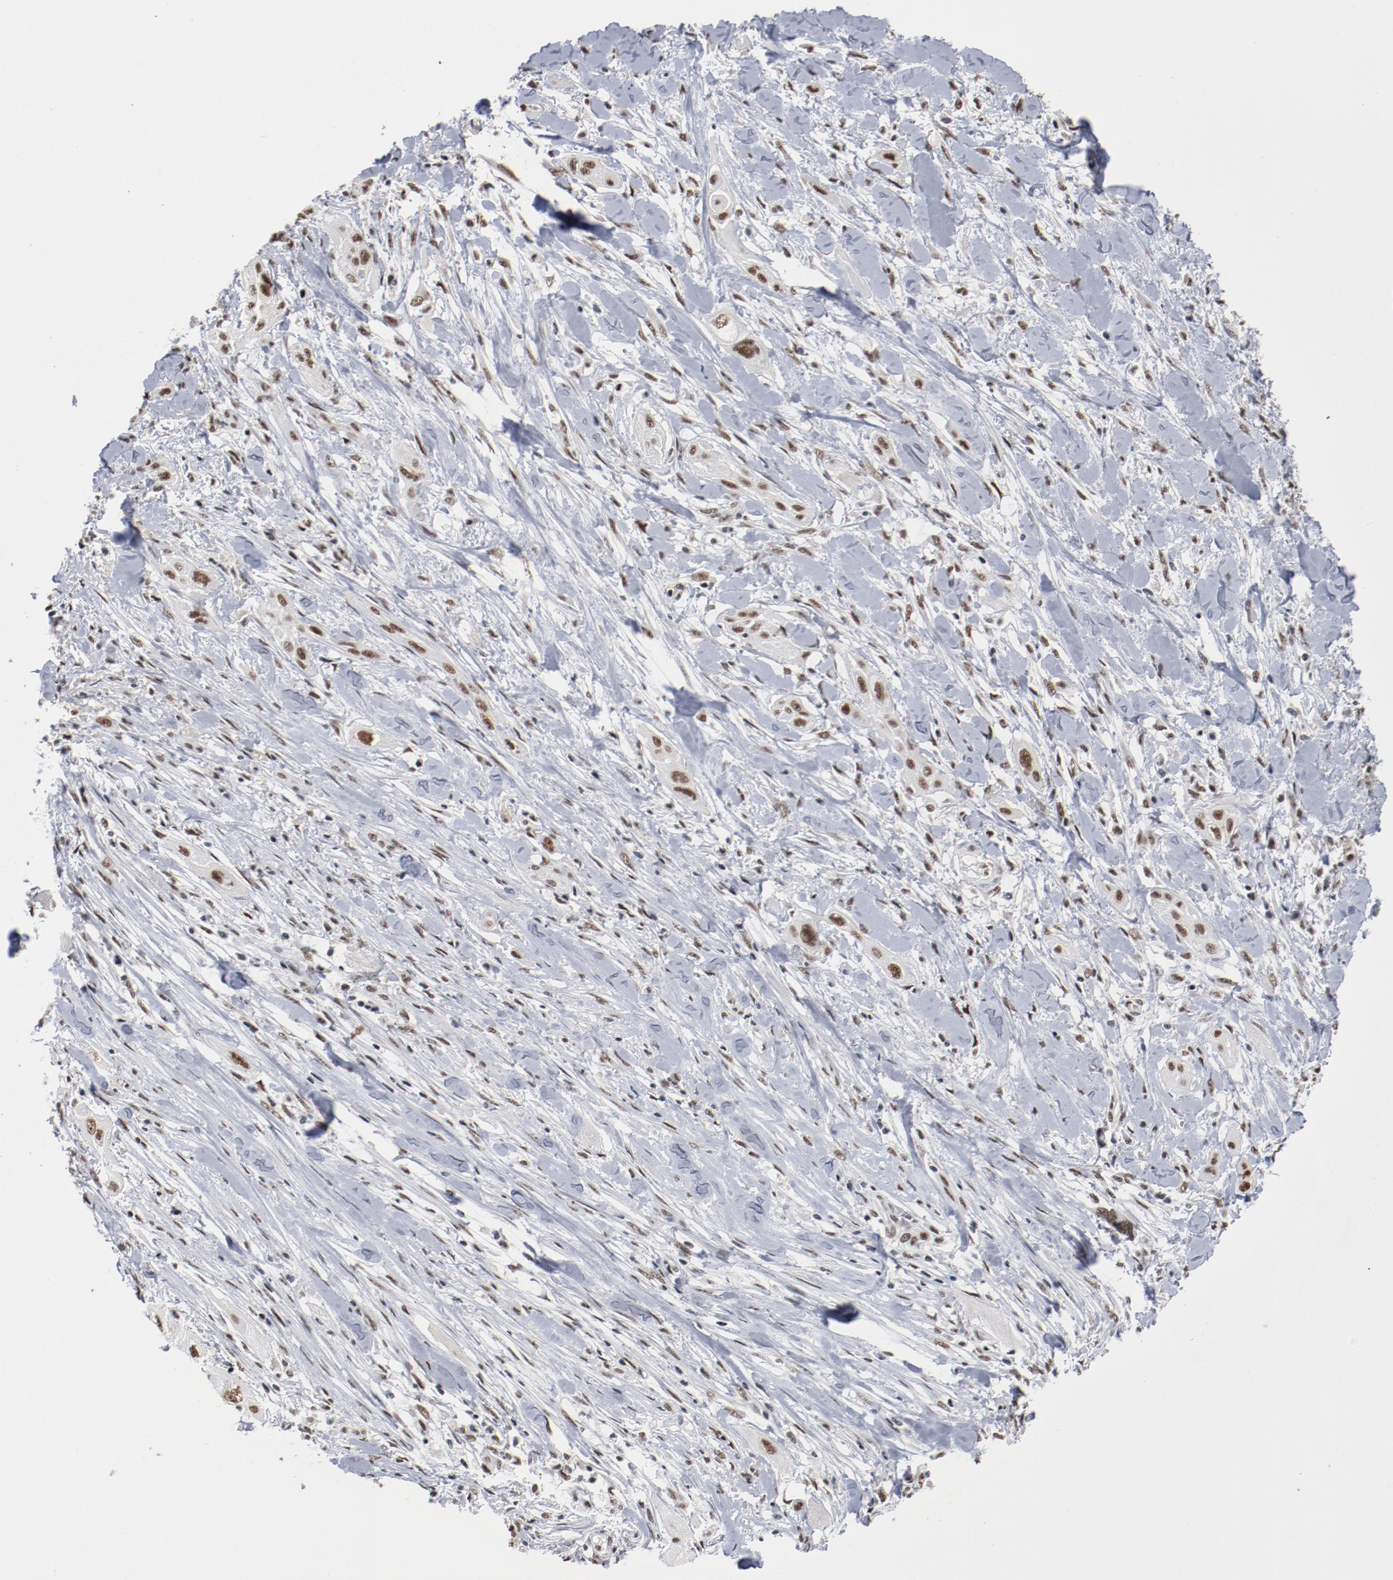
{"staining": {"intensity": "moderate", "quantity": ">75%", "location": "nuclear"}, "tissue": "lung cancer", "cell_type": "Tumor cells", "image_type": "cancer", "snomed": [{"axis": "morphology", "description": "Squamous cell carcinoma, NOS"}, {"axis": "topography", "description": "Lung"}], "caption": "IHC of human lung cancer (squamous cell carcinoma) shows medium levels of moderate nuclear staining in approximately >75% of tumor cells.", "gene": "BUB3", "patient": {"sex": "female", "age": 47}}